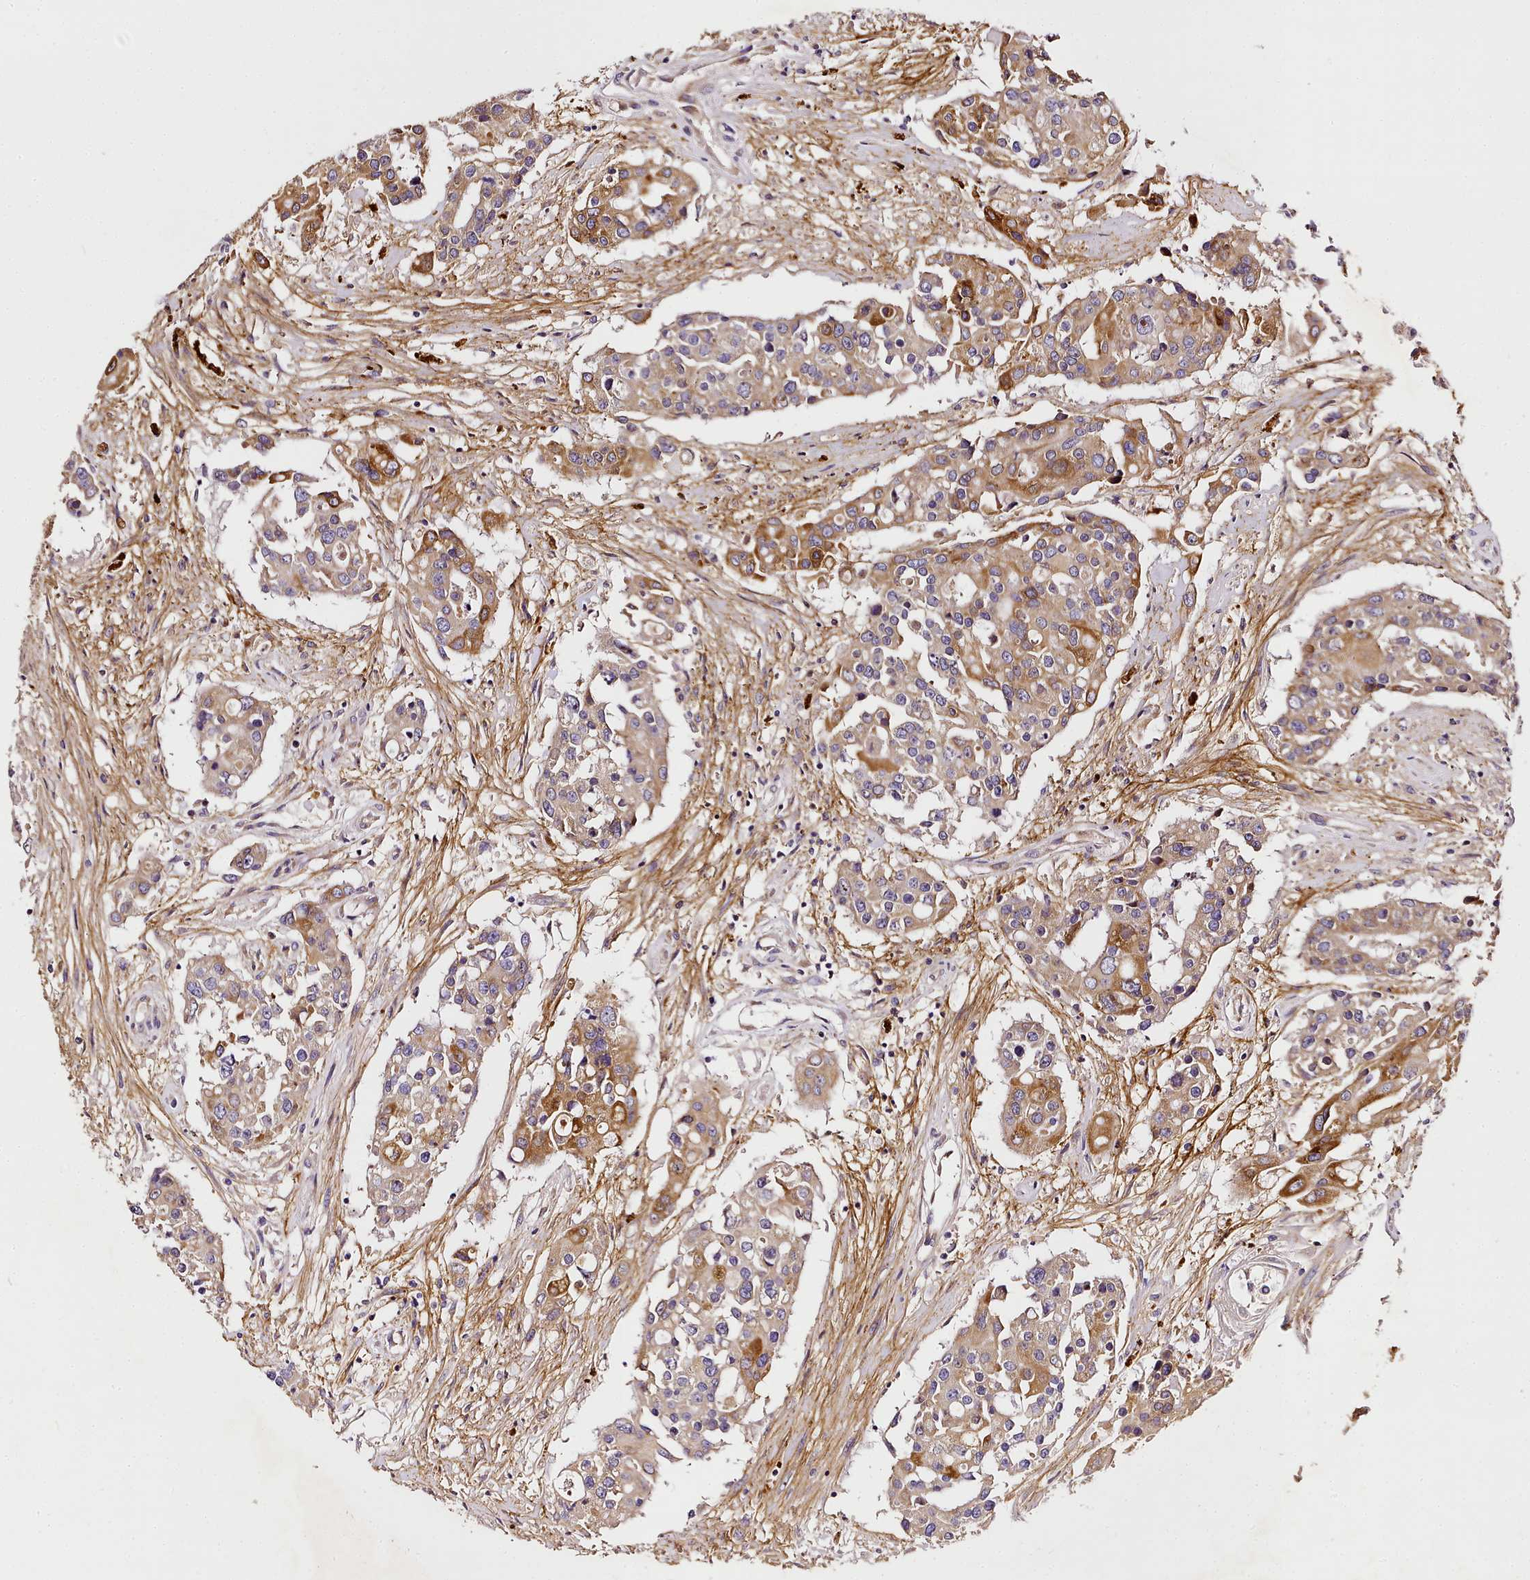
{"staining": {"intensity": "moderate", "quantity": "25%-75%", "location": "cytoplasmic/membranous"}, "tissue": "colorectal cancer", "cell_type": "Tumor cells", "image_type": "cancer", "snomed": [{"axis": "morphology", "description": "Adenocarcinoma, NOS"}, {"axis": "topography", "description": "Colon"}], "caption": "Brown immunohistochemical staining in colorectal cancer (adenocarcinoma) exhibits moderate cytoplasmic/membranous expression in approximately 25%-75% of tumor cells.", "gene": "NBPF1", "patient": {"sex": "male", "age": 77}}